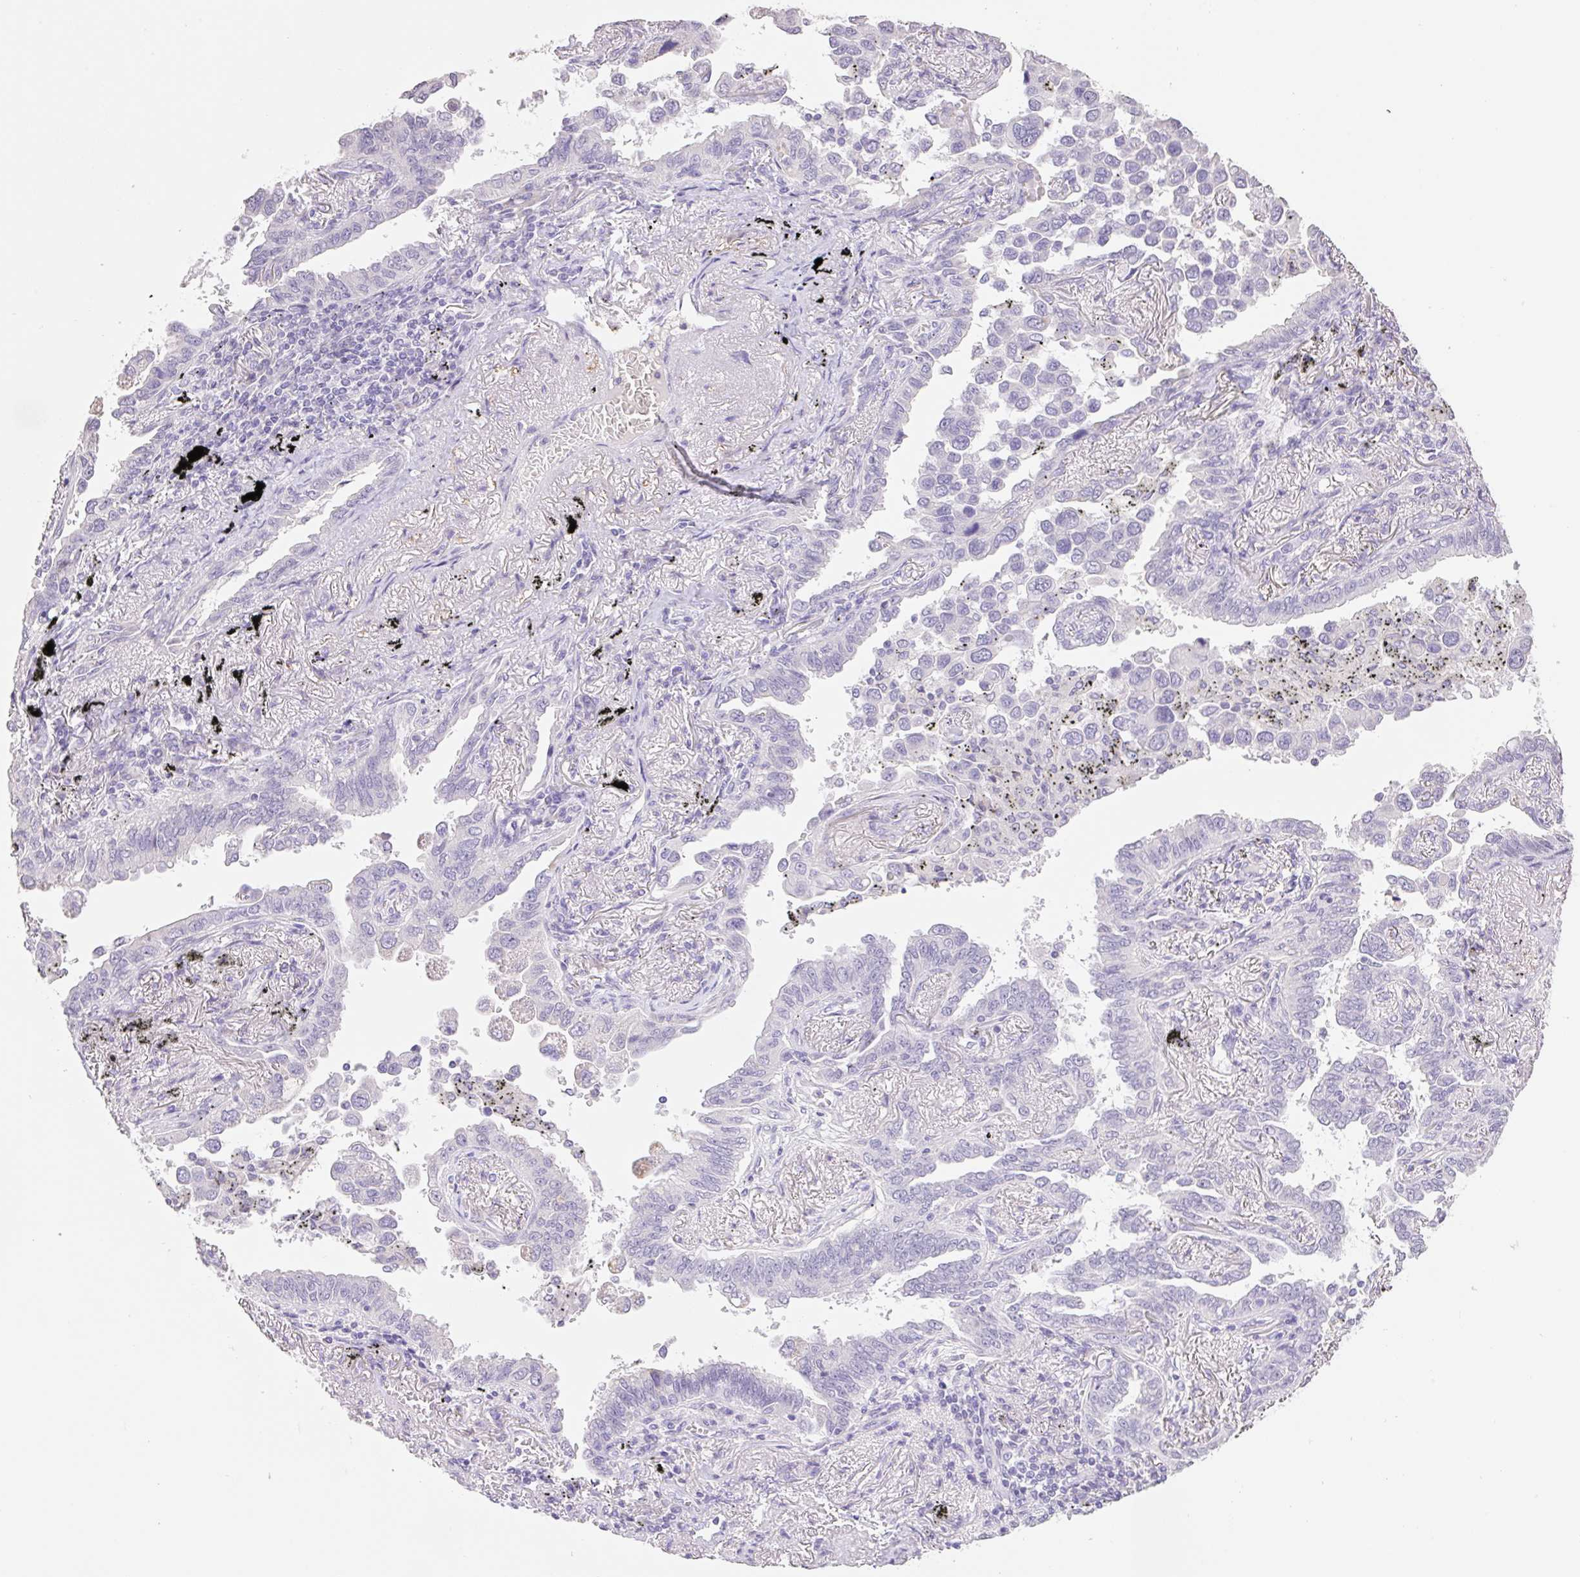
{"staining": {"intensity": "negative", "quantity": "none", "location": "none"}, "tissue": "lung cancer", "cell_type": "Tumor cells", "image_type": "cancer", "snomed": [{"axis": "morphology", "description": "Adenocarcinoma, NOS"}, {"axis": "topography", "description": "Lung"}], "caption": "Immunohistochemistry photomicrograph of human lung cancer stained for a protein (brown), which demonstrates no staining in tumor cells.", "gene": "HCRTR2", "patient": {"sex": "male", "age": 67}}